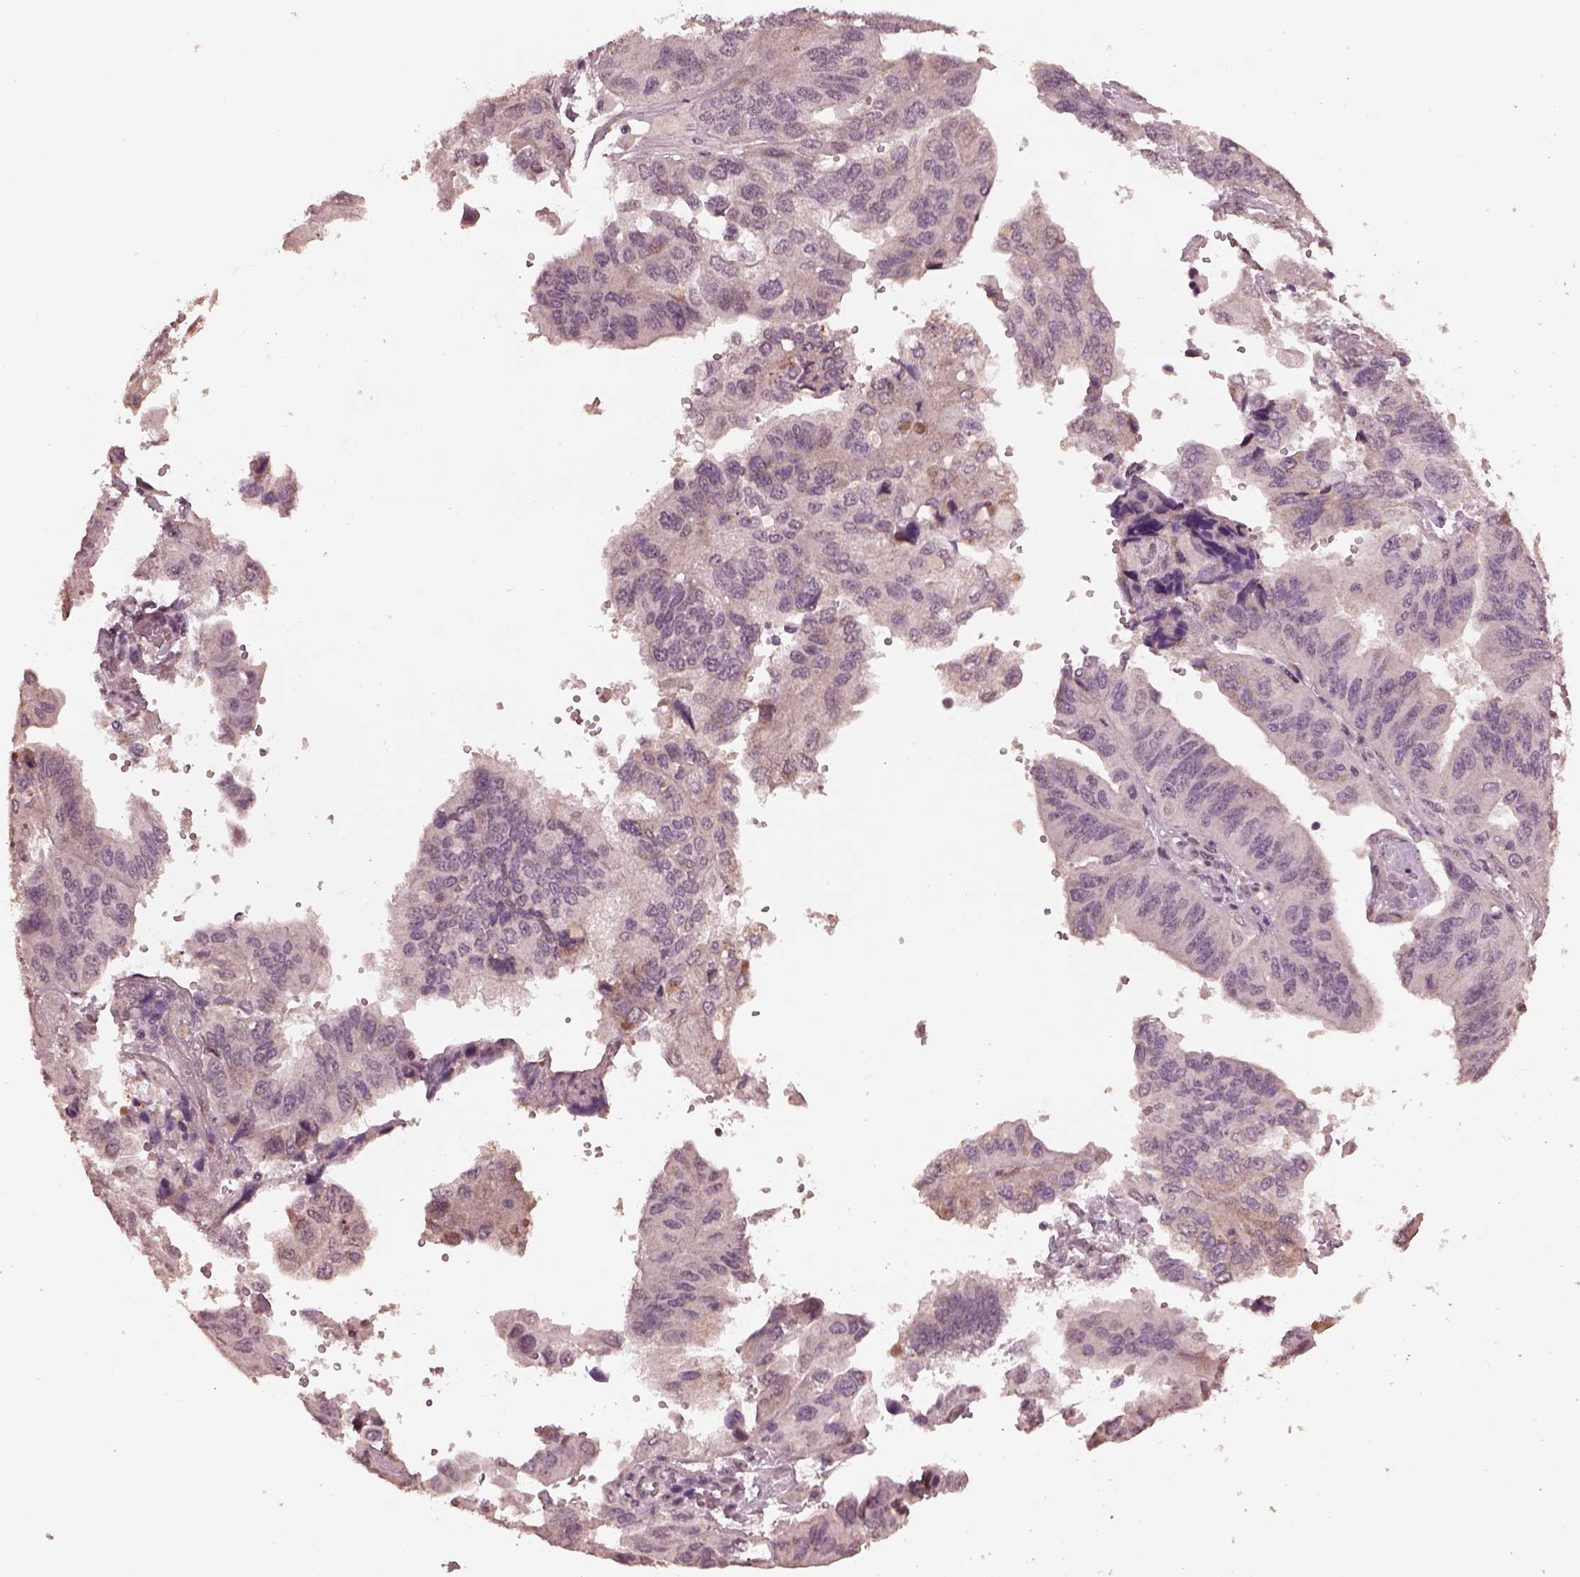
{"staining": {"intensity": "negative", "quantity": "none", "location": "none"}, "tissue": "ovarian cancer", "cell_type": "Tumor cells", "image_type": "cancer", "snomed": [{"axis": "morphology", "description": "Cystadenocarcinoma, serous, NOS"}, {"axis": "topography", "description": "Ovary"}], "caption": "Tumor cells are negative for brown protein staining in ovarian cancer (serous cystadenocarcinoma).", "gene": "IL18RAP", "patient": {"sex": "female", "age": 79}}